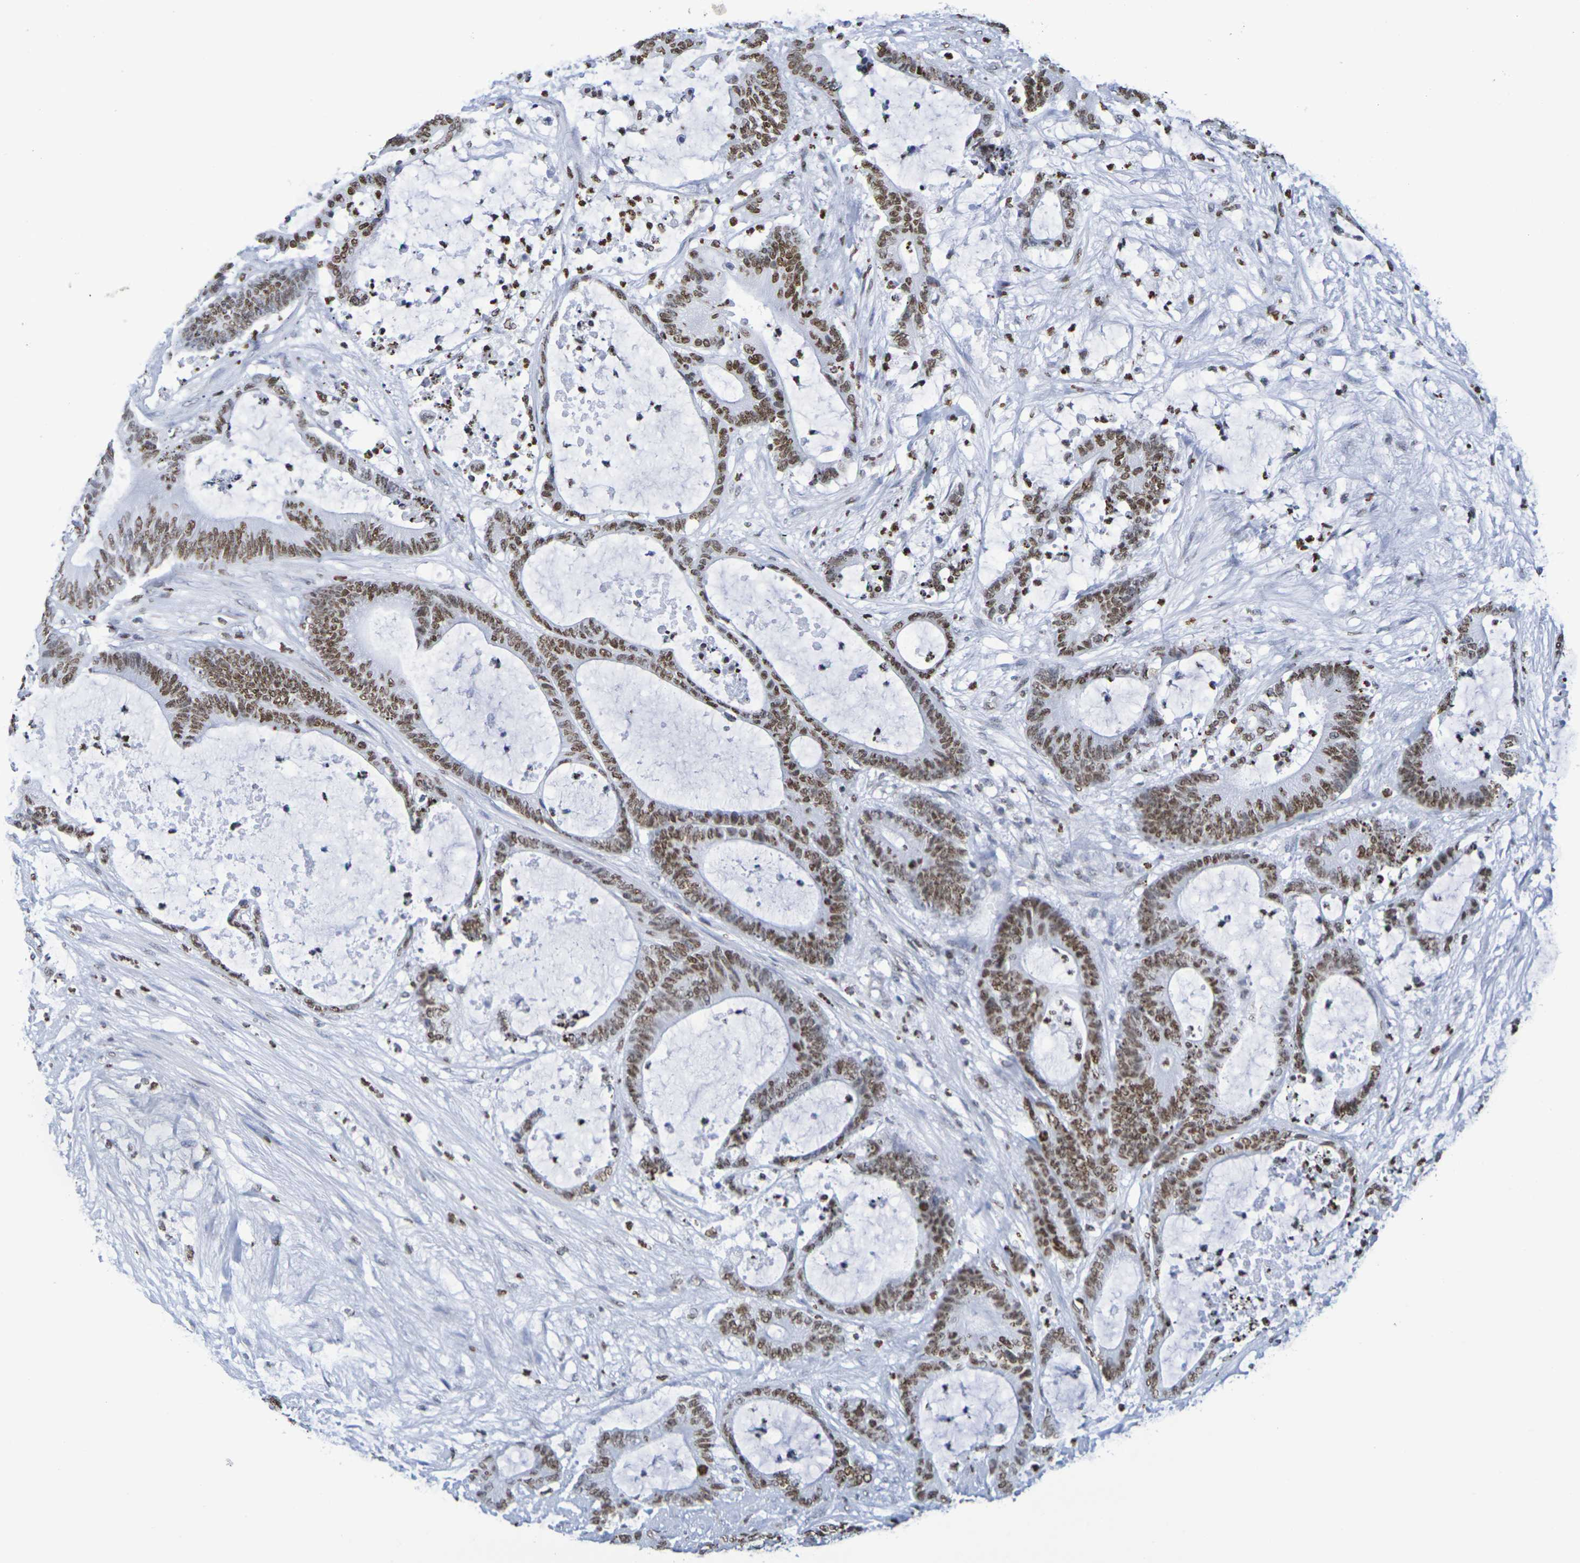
{"staining": {"intensity": "moderate", "quantity": ">75%", "location": "nuclear"}, "tissue": "colorectal cancer", "cell_type": "Tumor cells", "image_type": "cancer", "snomed": [{"axis": "morphology", "description": "Adenocarcinoma, NOS"}, {"axis": "topography", "description": "Colon"}], "caption": "Immunohistochemical staining of adenocarcinoma (colorectal) exhibits moderate nuclear protein expression in about >75% of tumor cells.", "gene": "H1-5", "patient": {"sex": "female", "age": 84}}